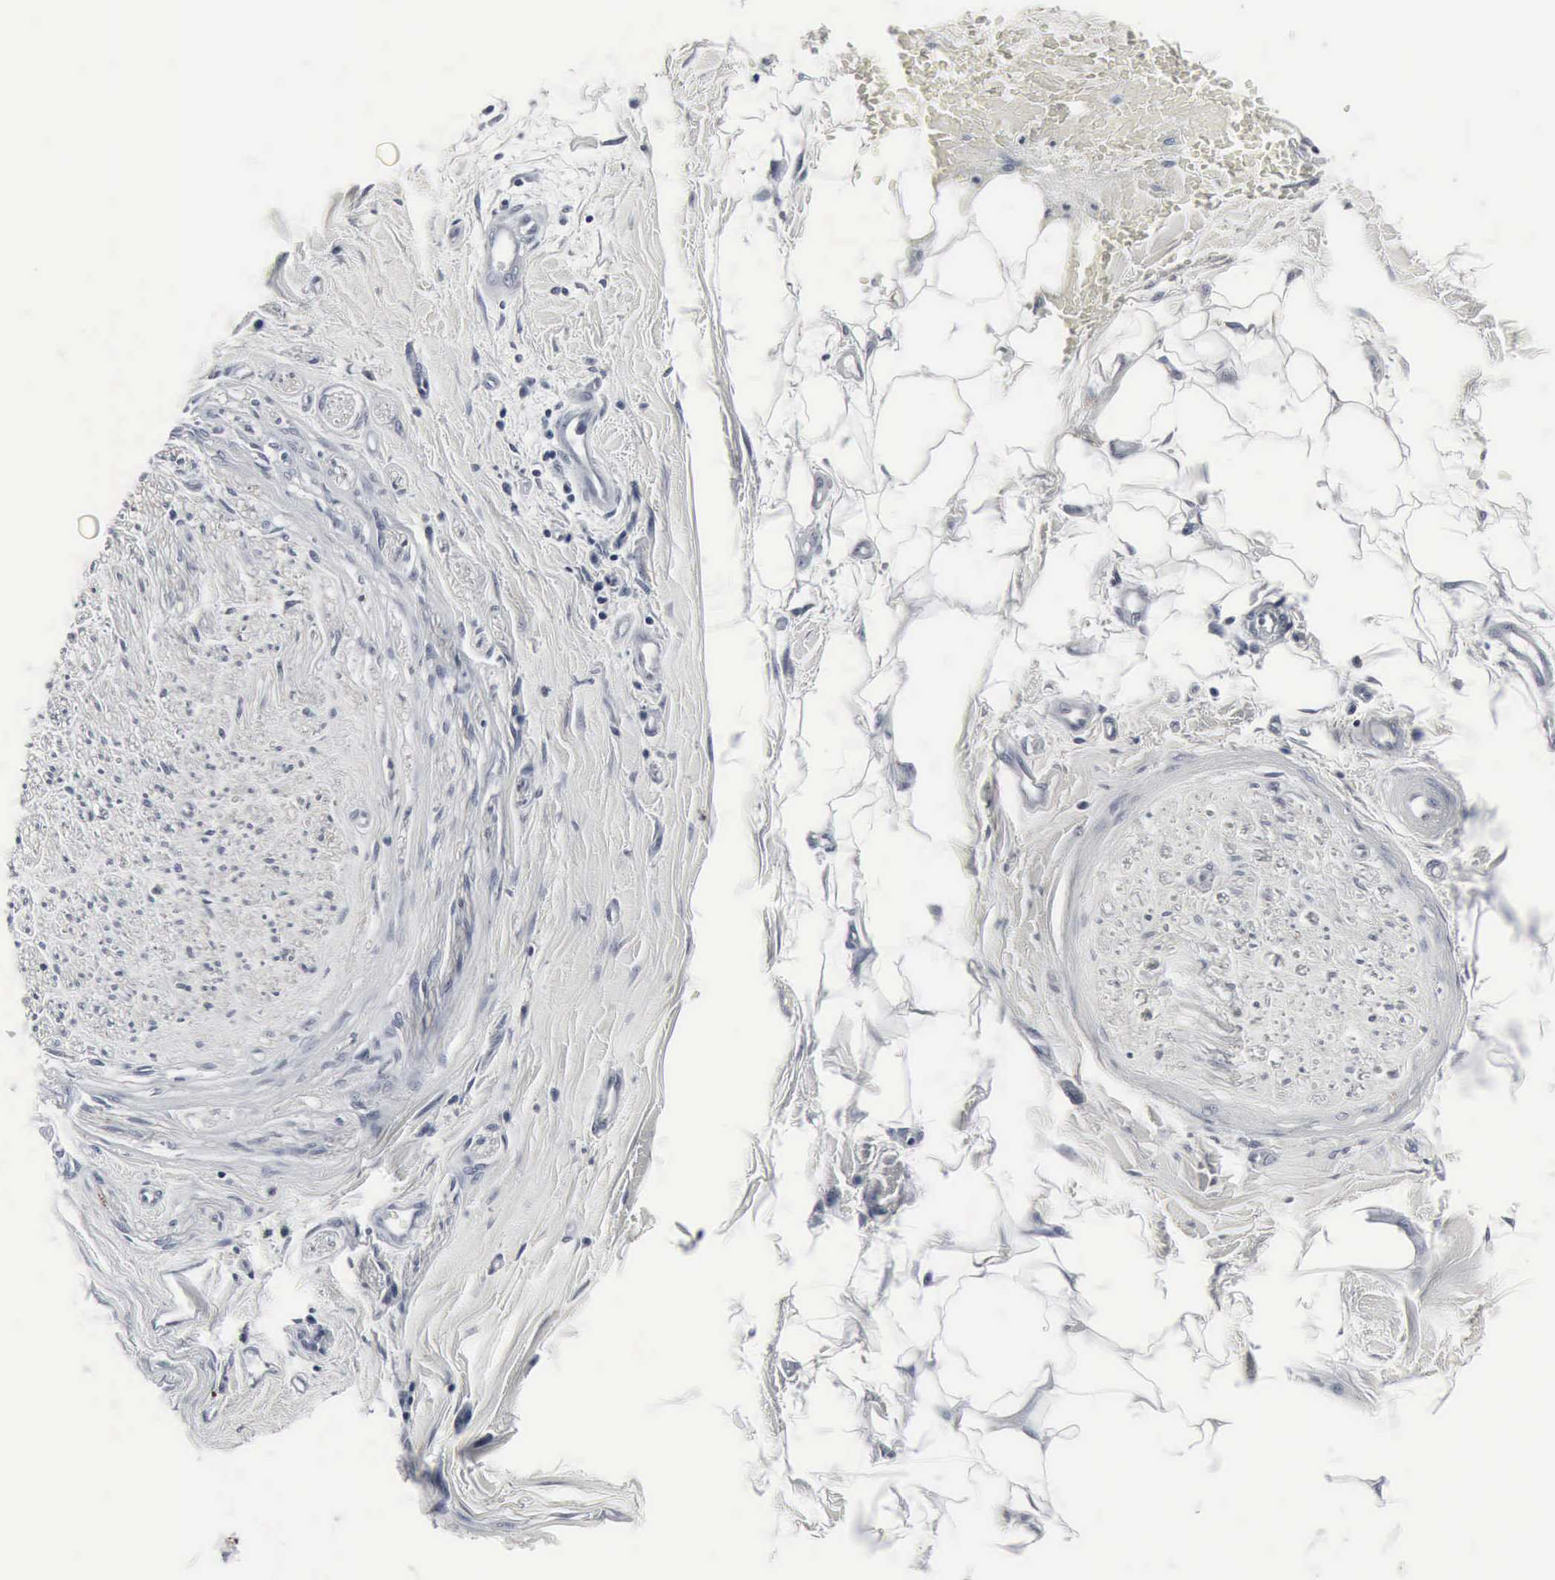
{"staining": {"intensity": "negative", "quantity": "none", "location": "none"}, "tissue": "adipose tissue", "cell_type": "Adipocytes", "image_type": "normal", "snomed": [{"axis": "morphology", "description": "Normal tissue, NOS"}, {"axis": "morphology", "description": "Squamous cell carcinoma, NOS"}, {"axis": "topography", "description": "Skin"}, {"axis": "topography", "description": "Peripheral nerve tissue"}], "caption": "Immunohistochemistry of unremarkable adipose tissue displays no expression in adipocytes.", "gene": "SNAP25", "patient": {"sex": "male", "age": 83}}